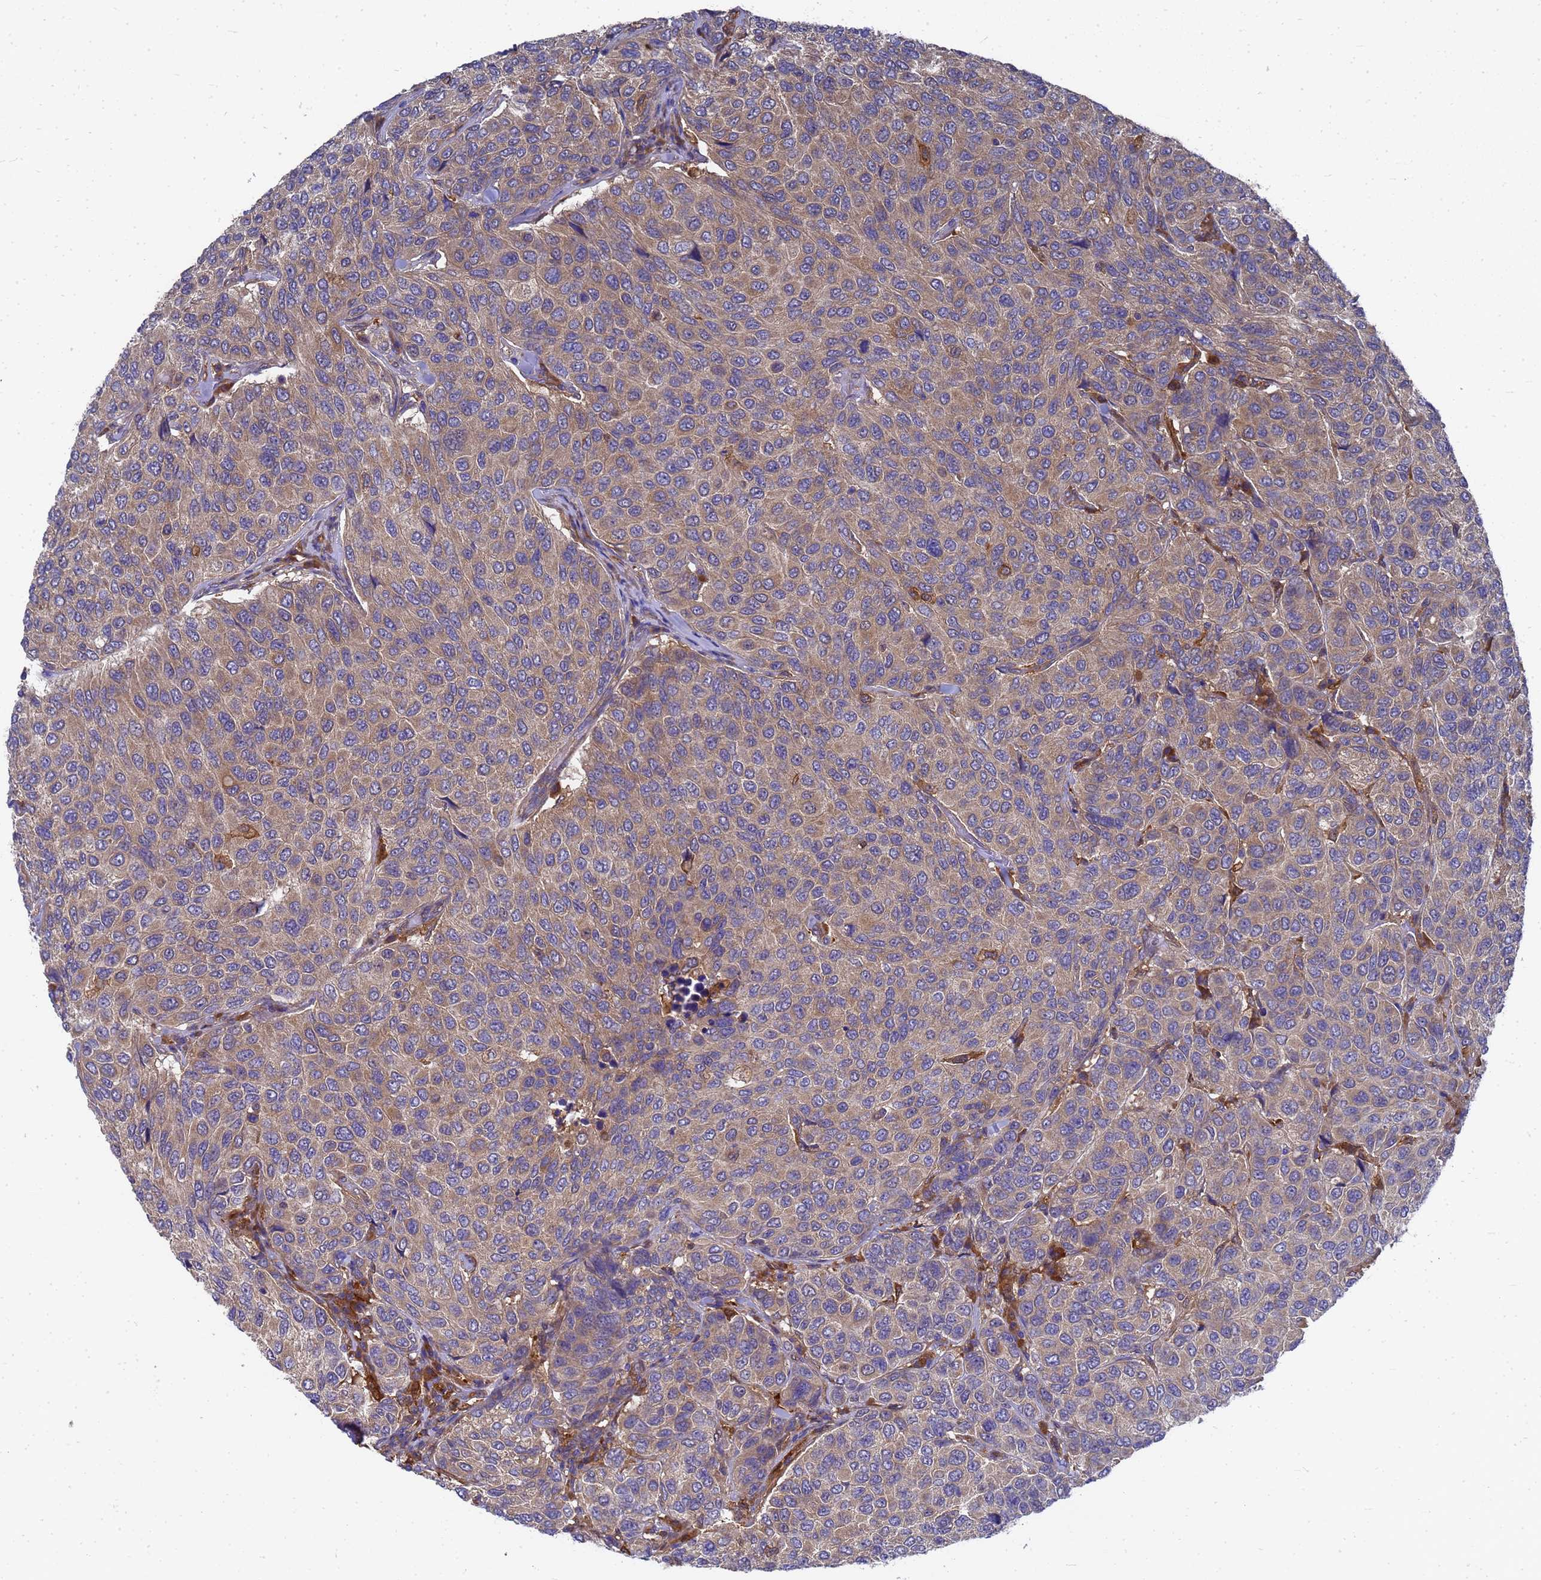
{"staining": {"intensity": "weak", "quantity": "25%-75%", "location": "cytoplasmic/membranous"}, "tissue": "breast cancer", "cell_type": "Tumor cells", "image_type": "cancer", "snomed": [{"axis": "morphology", "description": "Duct carcinoma"}, {"axis": "topography", "description": "Breast"}], "caption": "There is low levels of weak cytoplasmic/membranous staining in tumor cells of infiltrating ductal carcinoma (breast), as demonstrated by immunohistochemical staining (brown color).", "gene": "SLC35E2B", "patient": {"sex": "female", "age": 55}}